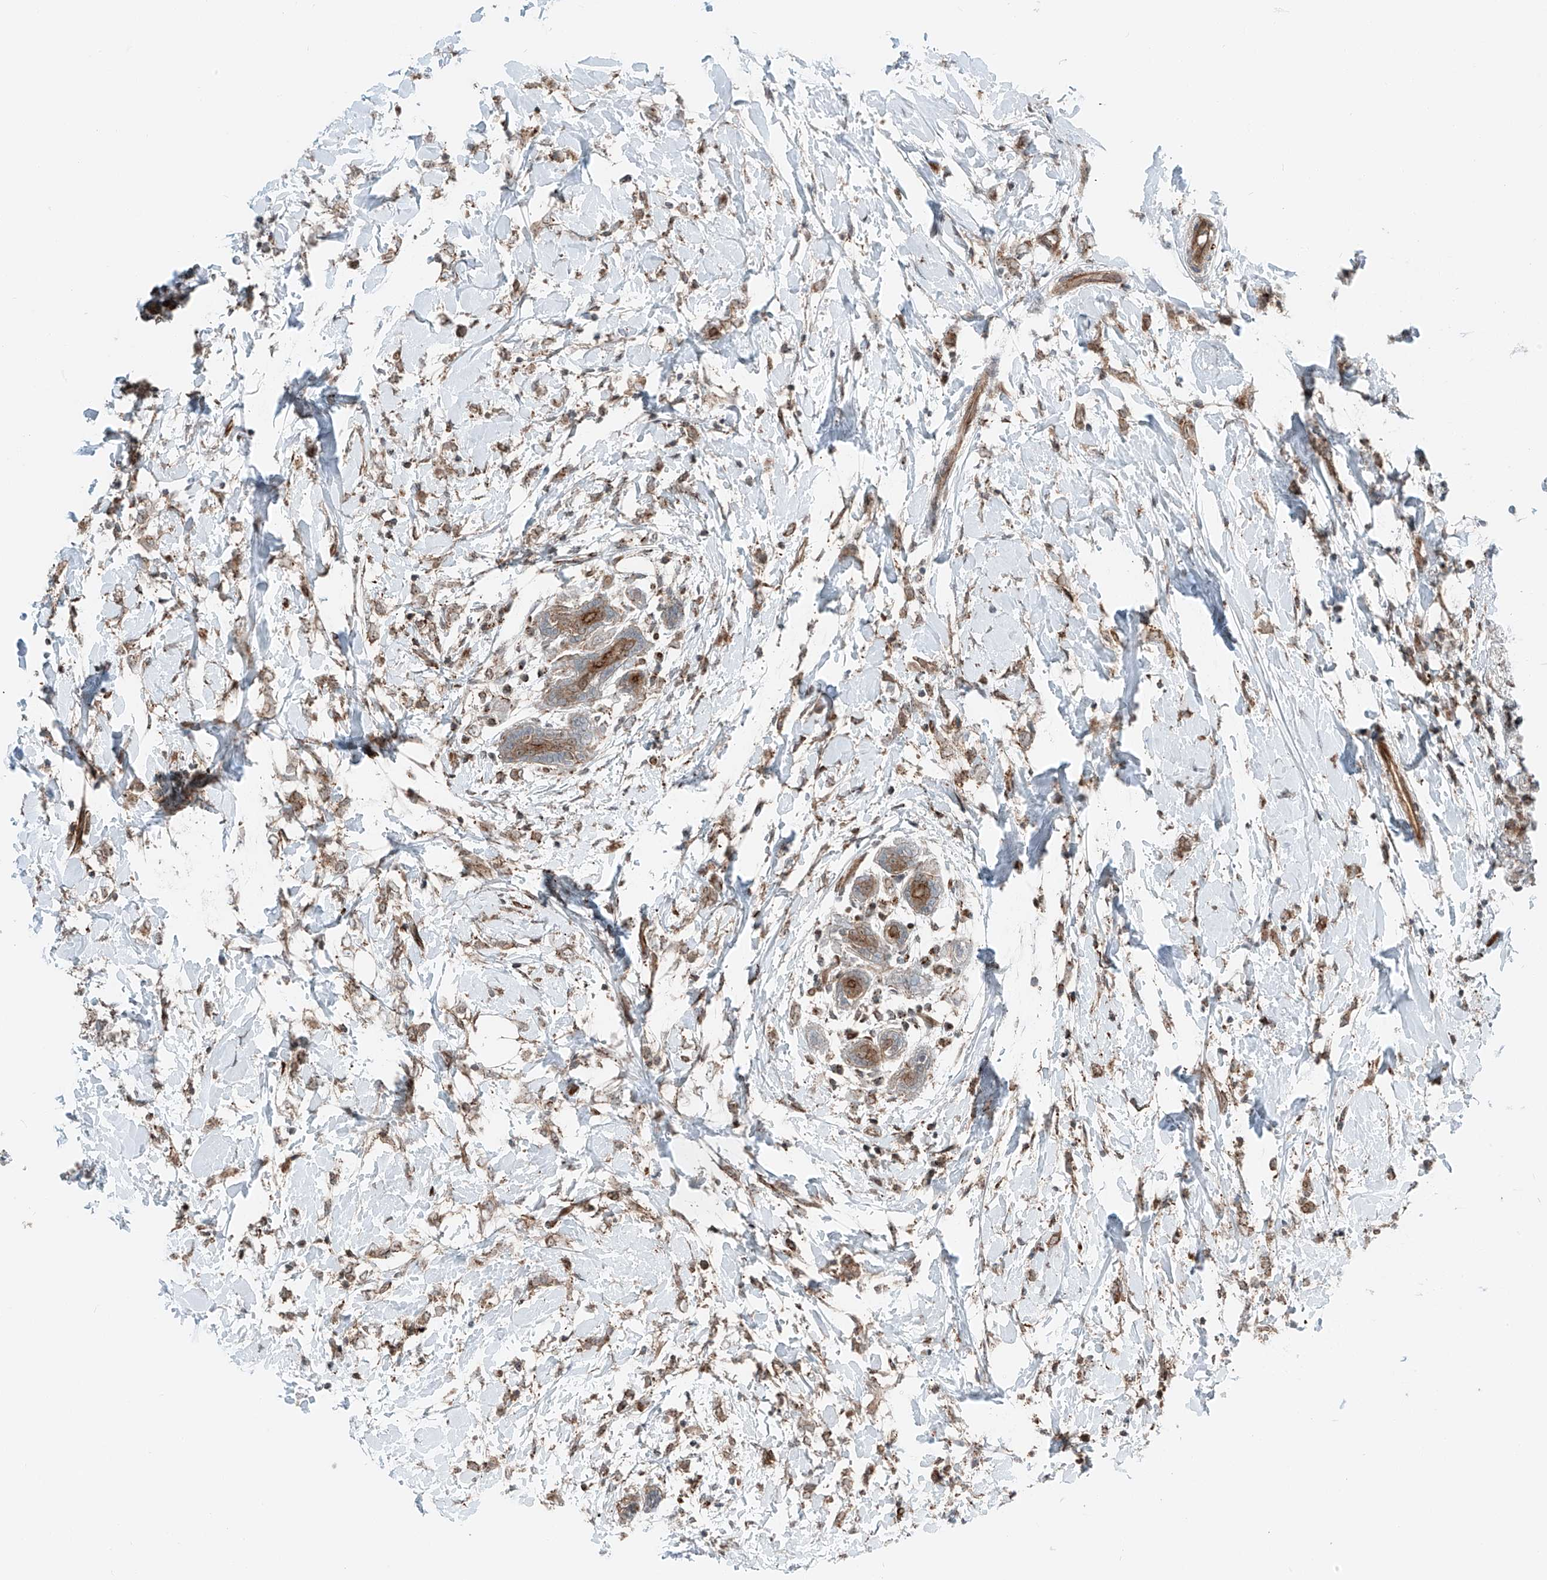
{"staining": {"intensity": "moderate", "quantity": ">75%", "location": "cytoplasmic/membranous"}, "tissue": "breast cancer", "cell_type": "Tumor cells", "image_type": "cancer", "snomed": [{"axis": "morphology", "description": "Normal tissue, NOS"}, {"axis": "morphology", "description": "Lobular carcinoma"}, {"axis": "topography", "description": "Breast"}], "caption": "Immunohistochemistry of breast lobular carcinoma demonstrates medium levels of moderate cytoplasmic/membranous expression in about >75% of tumor cells. (Brightfield microscopy of DAB IHC at high magnification).", "gene": "USP48", "patient": {"sex": "female", "age": 47}}